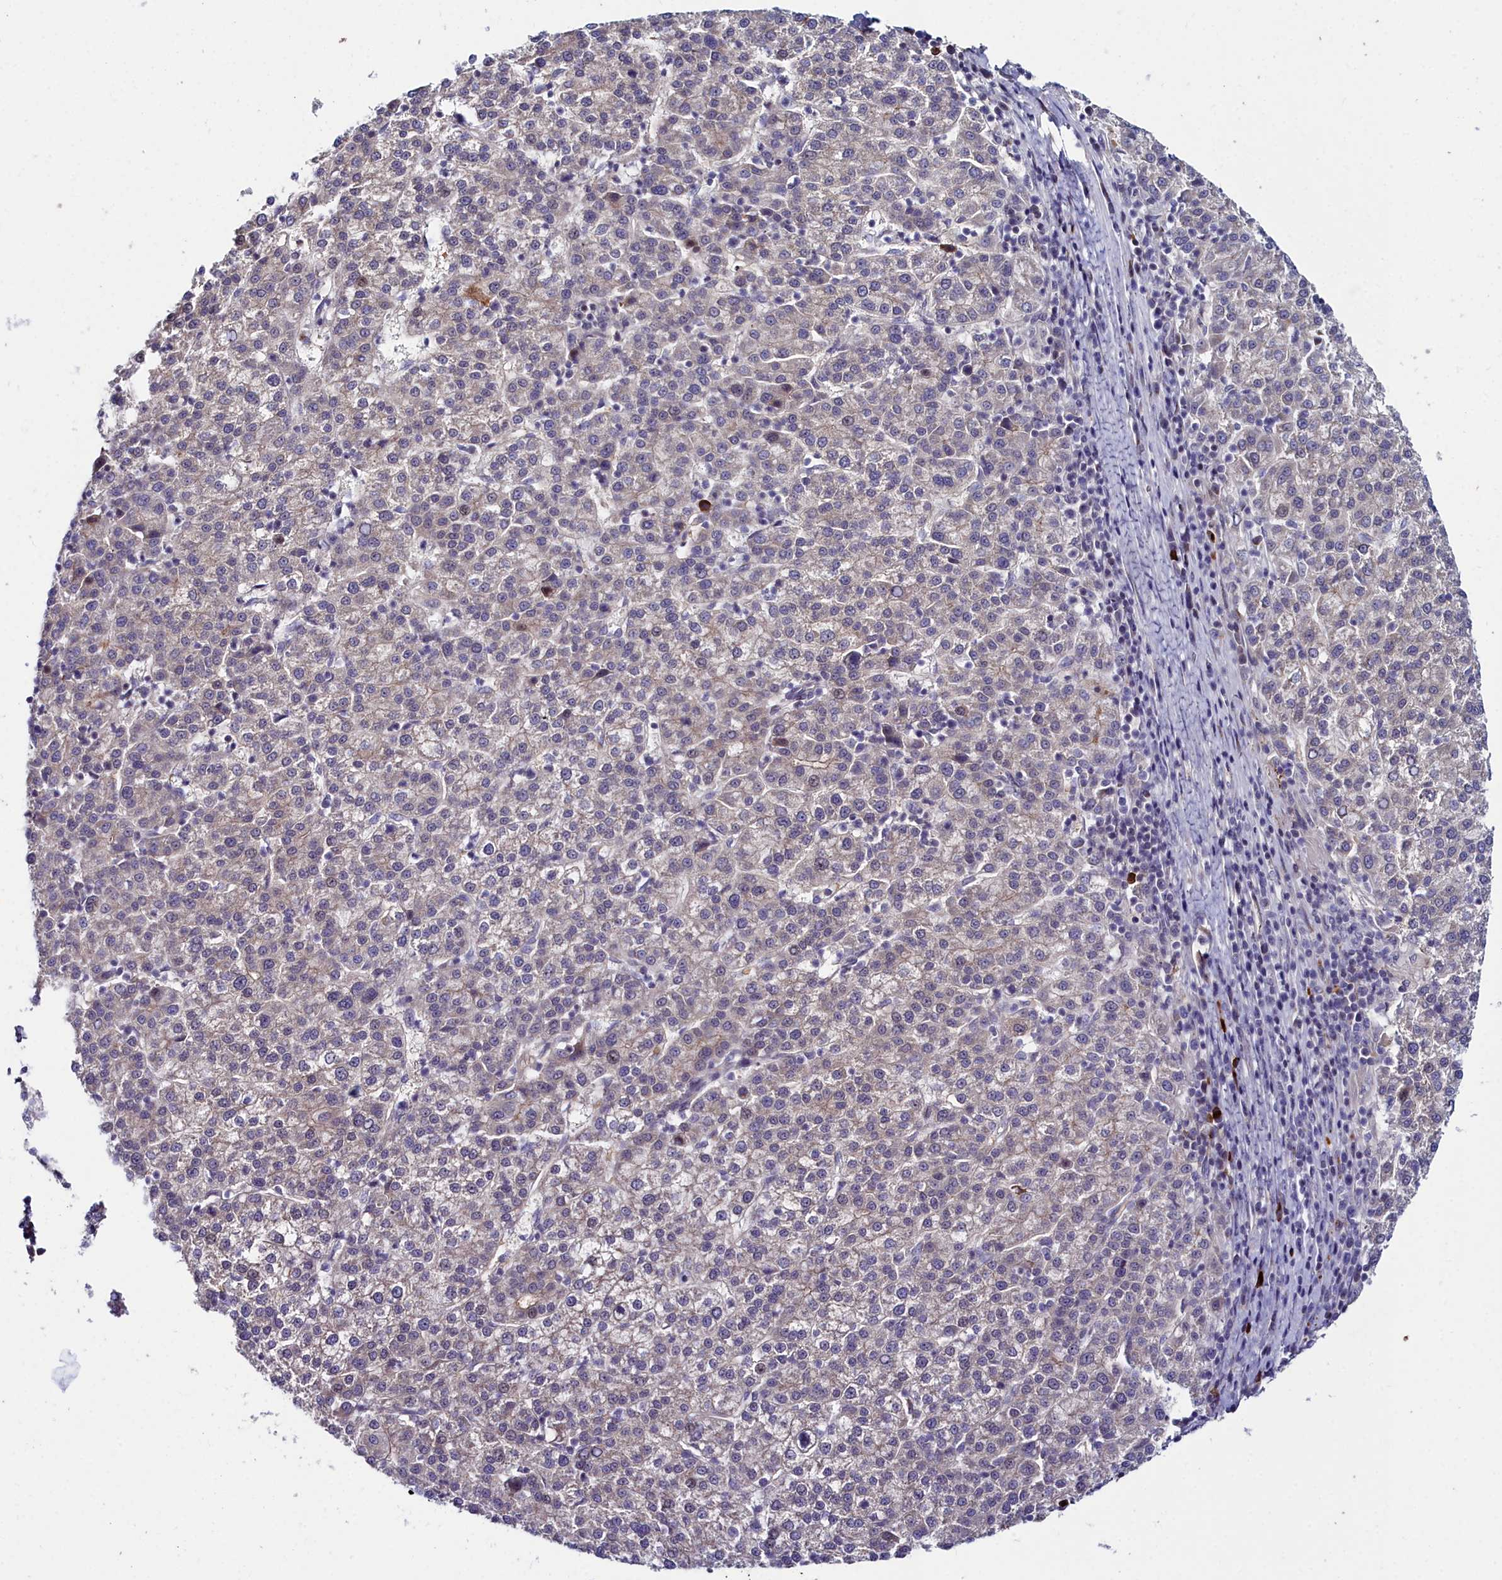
{"staining": {"intensity": "negative", "quantity": "none", "location": "none"}, "tissue": "liver cancer", "cell_type": "Tumor cells", "image_type": "cancer", "snomed": [{"axis": "morphology", "description": "Carcinoma, Hepatocellular, NOS"}, {"axis": "topography", "description": "Liver"}], "caption": "DAB (3,3'-diaminobenzidine) immunohistochemical staining of liver cancer exhibits no significant expression in tumor cells.", "gene": "KCTD18", "patient": {"sex": "female", "age": 58}}